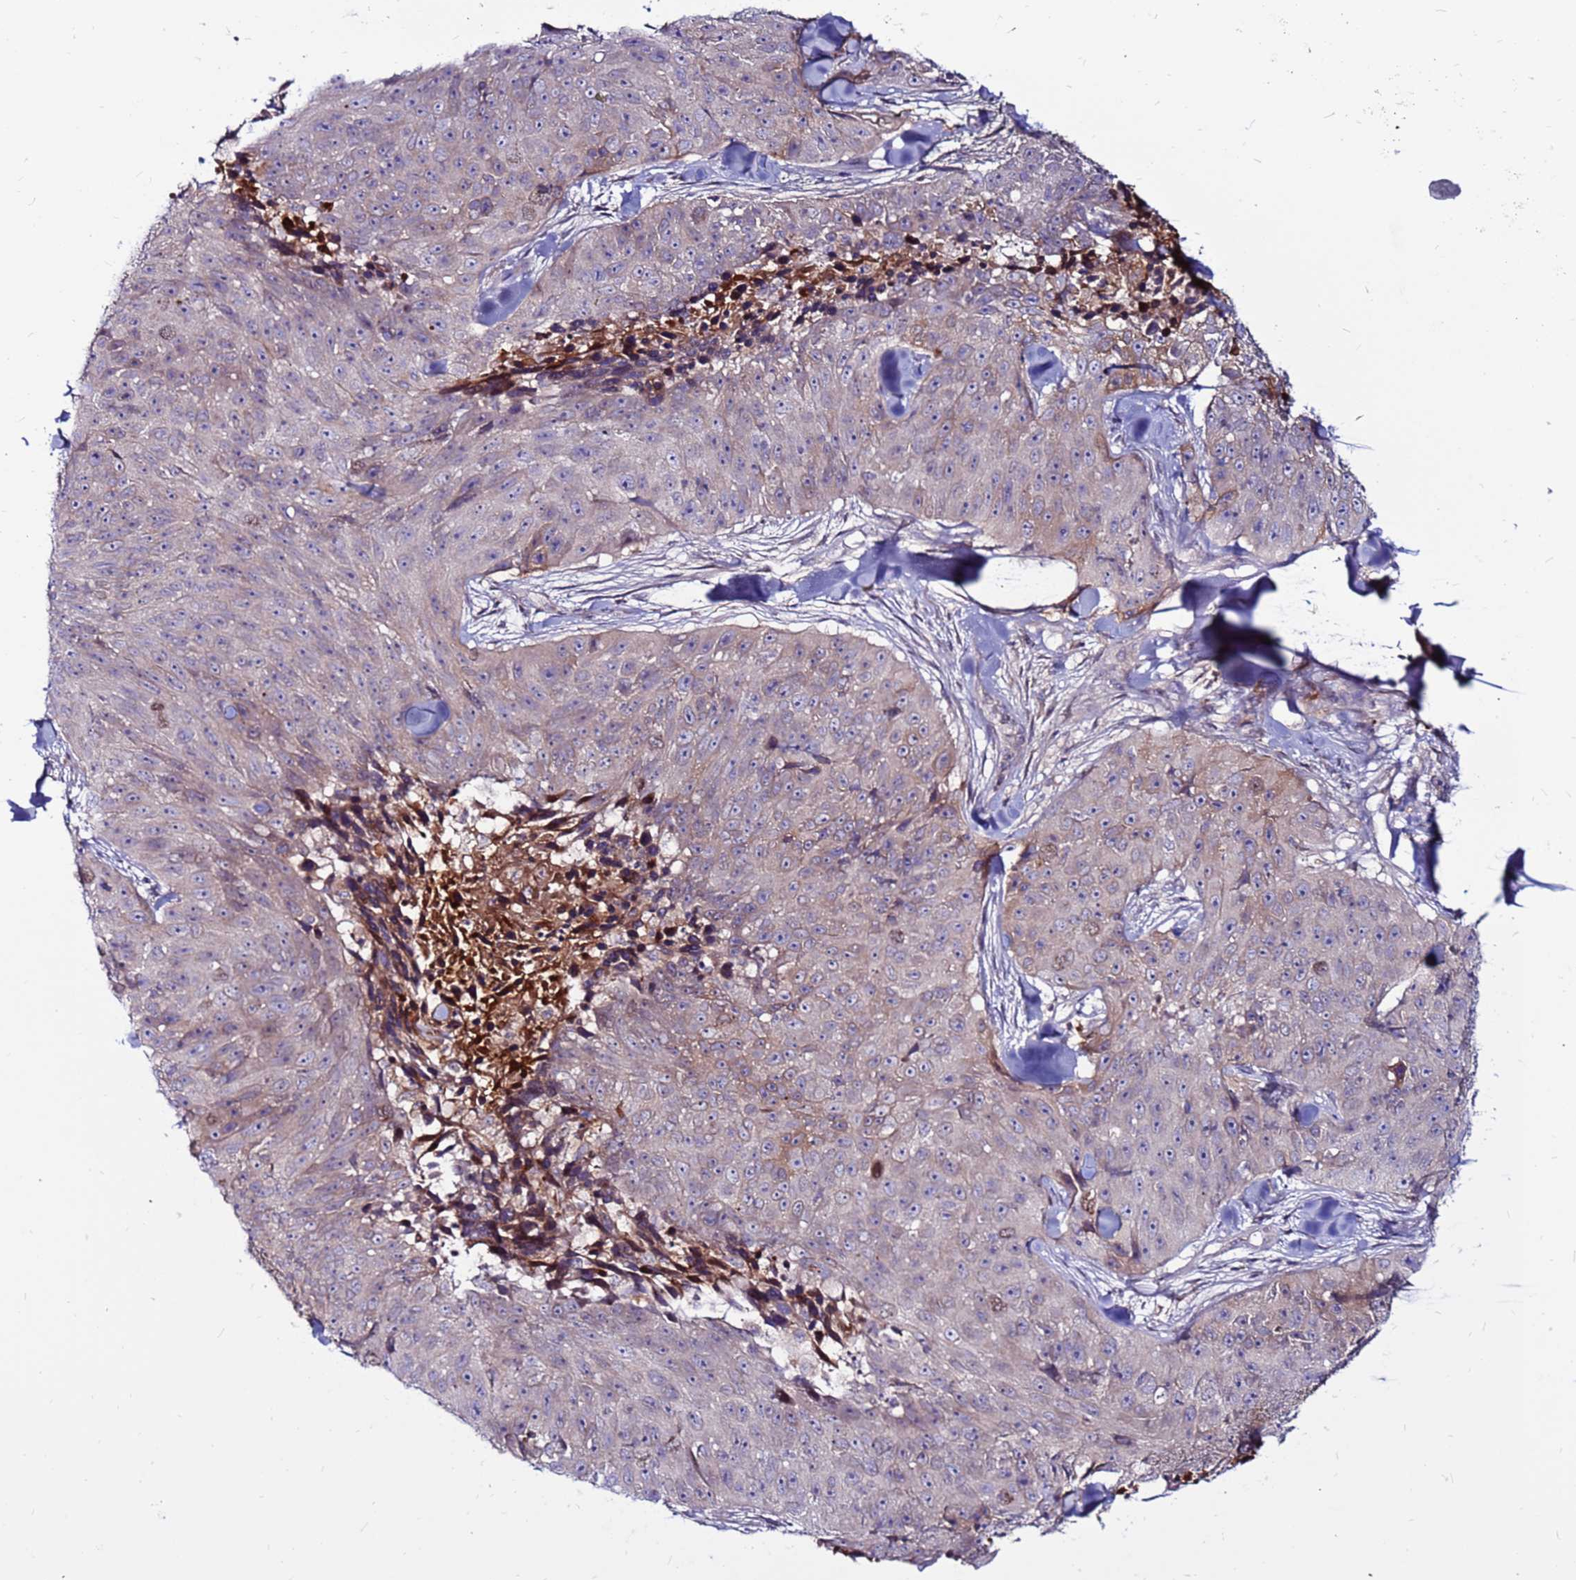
{"staining": {"intensity": "weak", "quantity": "<25%", "location": "cytoplasmic/membranous"}, "tissue": "skin cancer", "cell_type": "Tumor cells", "image_type": "cancer", "snomed": [{"axis": "morphology", "description": "Squamous cell carcinoma, NOS"}, {"axis": "topography", "description": "Skin"}], "caption": "A high-resolution histopathology image shows IHC staining of skin squamous cell carcinoma, which demonstrates no significant staining in tumor cells.", "gene": "CCDC71", "patient": {"sex": "female", "age": 87}}